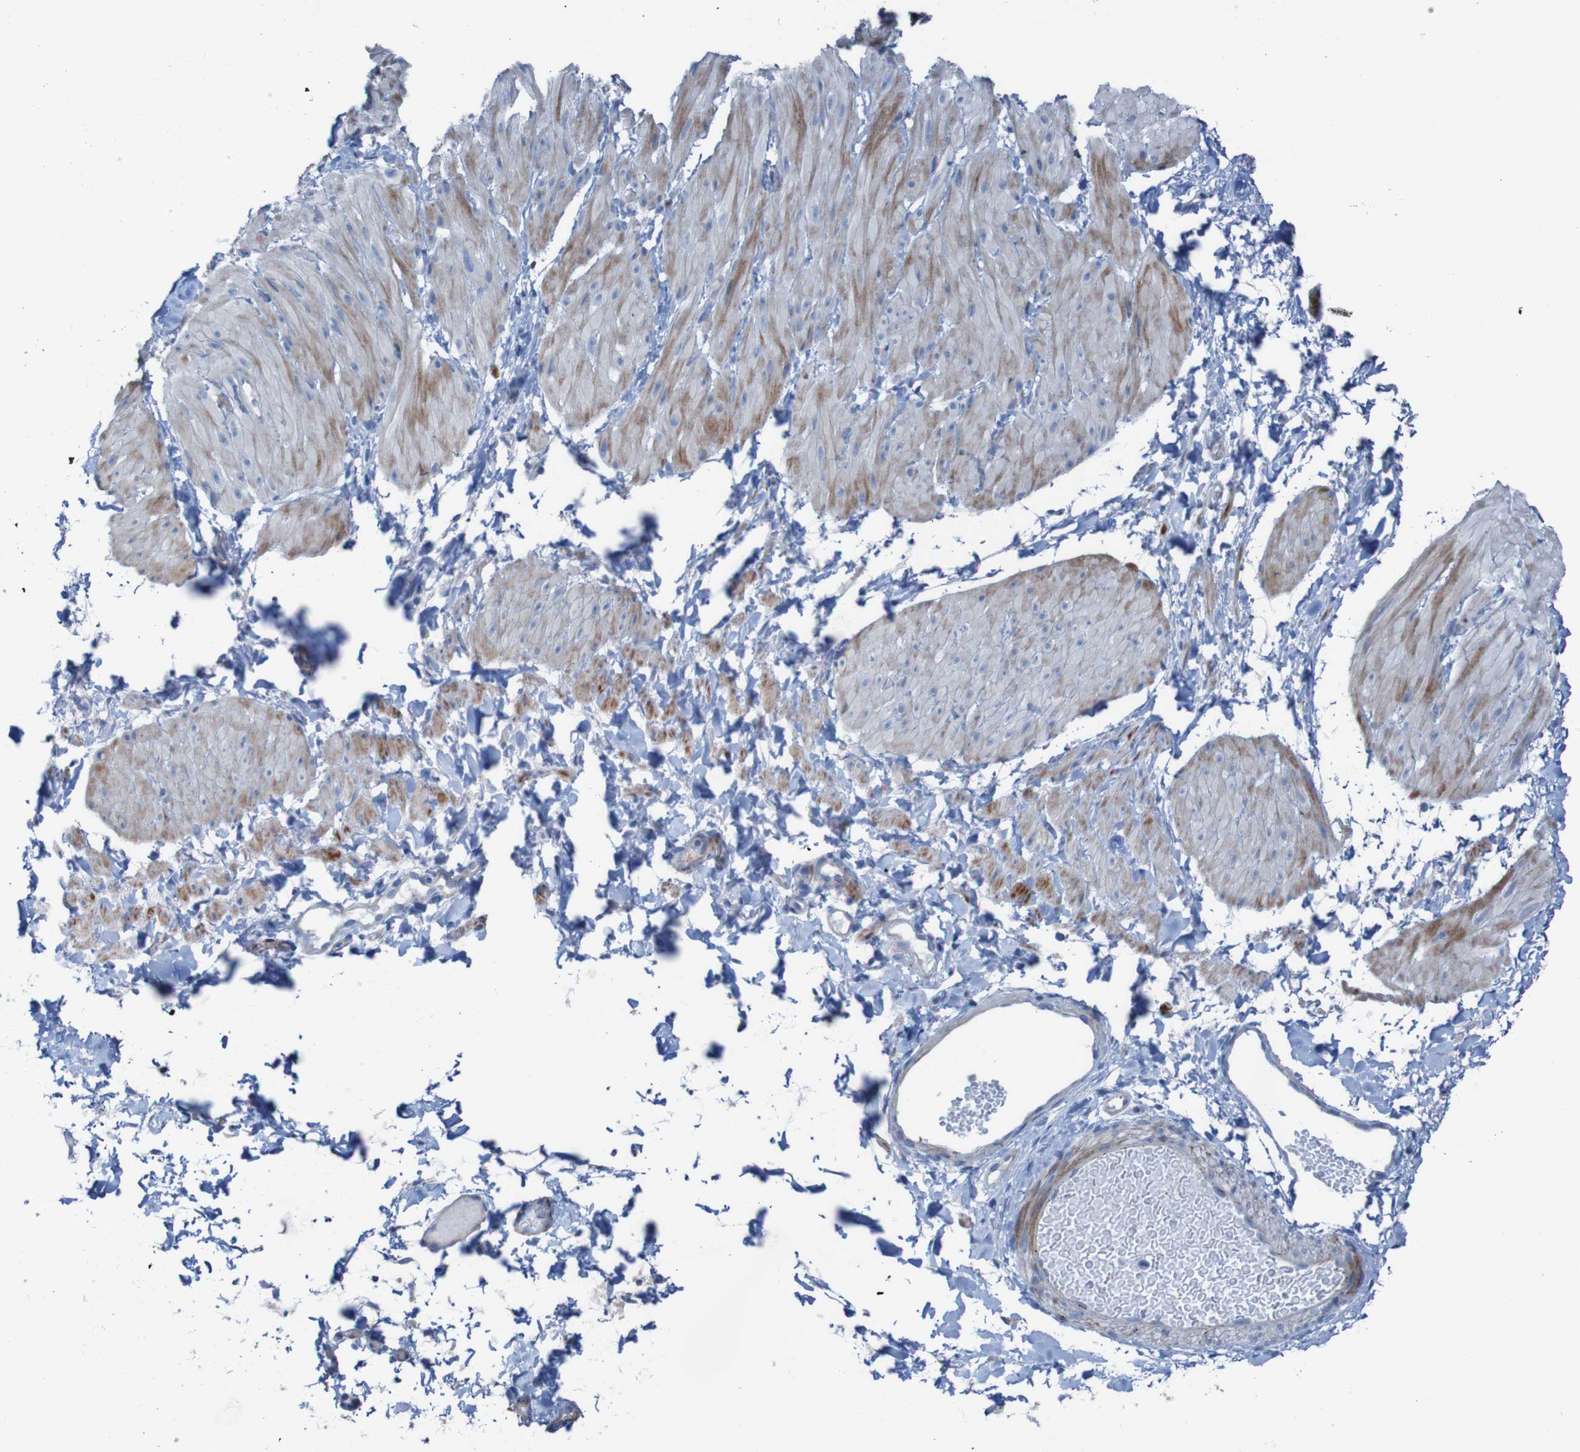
{"staining": {"intensity": "strong", "quantity": ">75%", "location": "cytoplasmic/membranous"}, "tissue": "smooth muscle", "cell_type": "Smooth muscle cells", "image_type": "normal", "snomed": [{"axis": "morphology", "description": "Normal tissue, NOS"}, {"axis": "topography", "description": "Smooth muscle"}], "caption": "Smooth muscle was stained to show a protein in brown. There is high levels of strong cytoplasmic/membranous expression in approximately >75% of smooth muscle cells. The protein is shown in brown color, while the nuclei are stained blue.", "gene": "RNF182", "patient": {"sex": "male", "age": 16}}